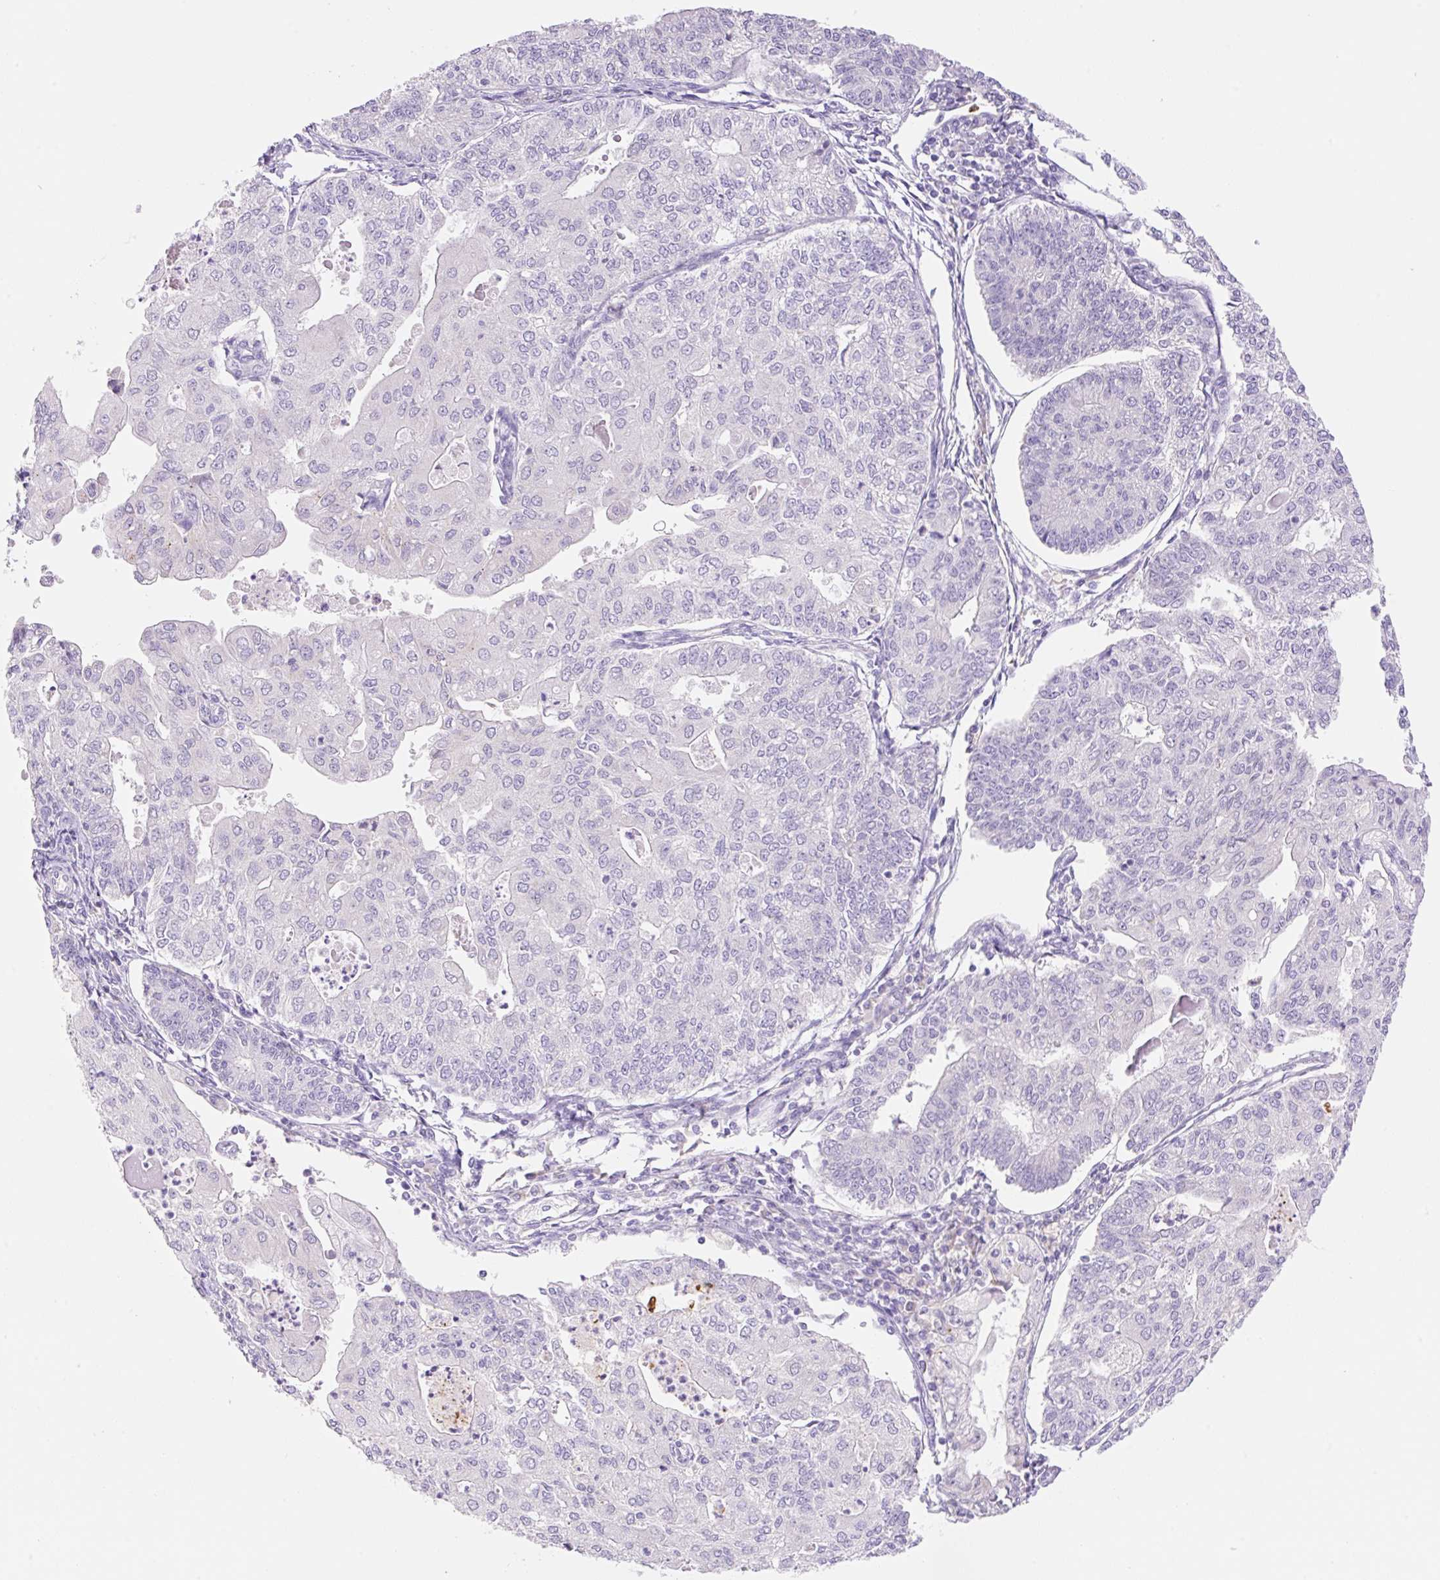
{"staining": {"intensity": "negative", "quantity": "none", "location": "none"}, "tissue": "endometrial cancer", "cell_type": "Tumor cells", "image_type": "cancer", "snomed": [{"axis": "morphology", "description": "Adenocarcinoma, NOS"}, {"axis": "topography", "description": "Endometrium"}], "caption": "The micrograph reveals no significant staining in tumor cells of adenocarcinoma (endometrial).", "gene": "DENND5A", "patient": {"sex": "female", "age": 56}}